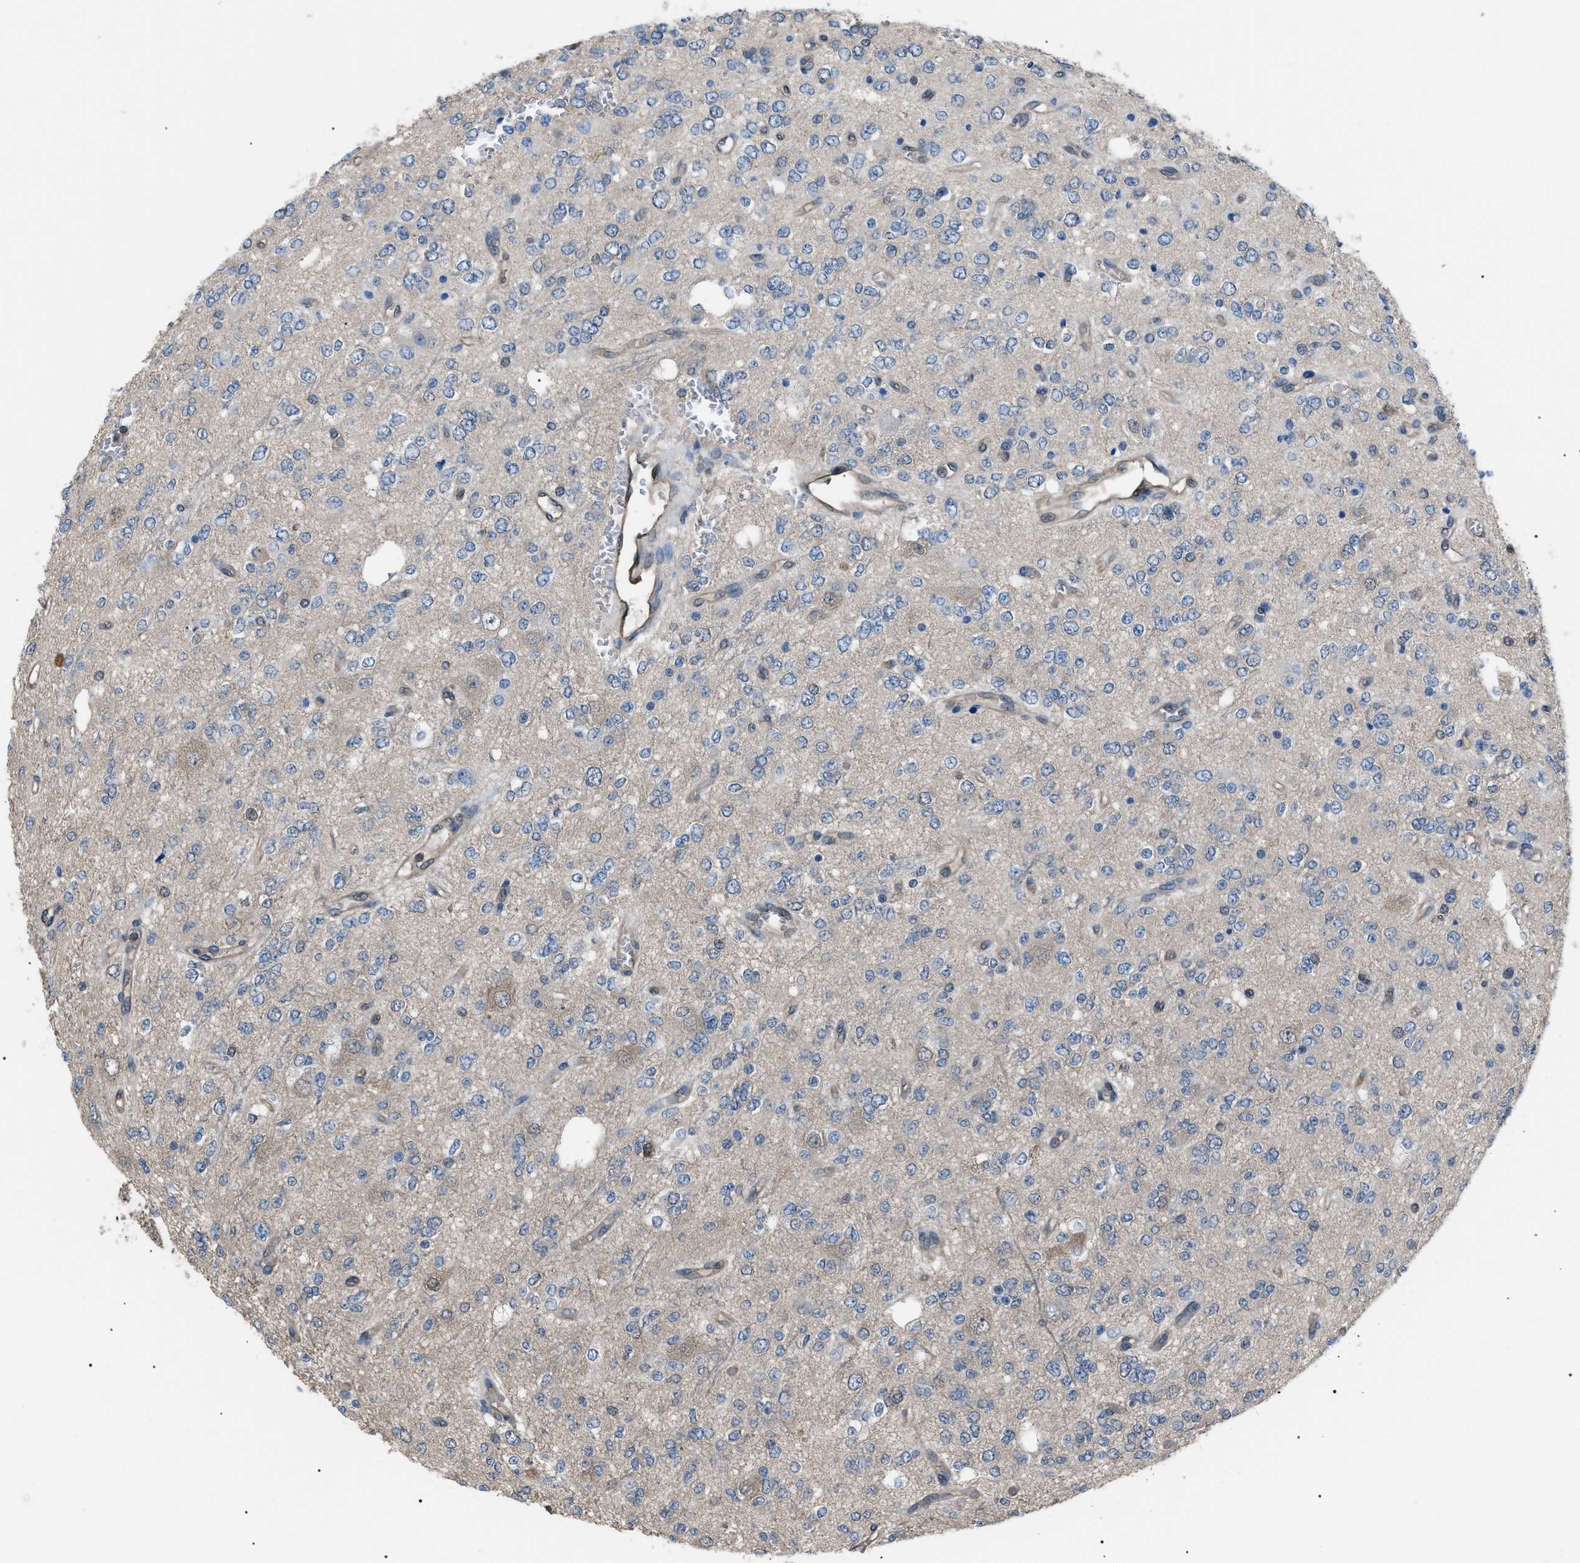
{"staining": {"intensity": "weak", "quantity": "25%-75%", "location": "cytoplasmic/membranous"}, "tissue": "glioma", "cell_type": "Tumor cells", "image_type": "cancer", "snomed": [{"axis": "morphology", "description": "Glioma, malignant, Low grade"}, {"axis": "topography", "description": "Brain"}], "caption": "Immunohistochemistry (IHC) staining of malignant low-grade glioma, which demonstrates low levels of weak cytoplasmic/membranous staining in approximately 25%-75% of tumor cells indicating weak cytoplasmic/membranous protein staining. The staining was performed using DAB (brown) for protein detection and nuclei were counterstained in hematoxylin (blue).", "gene": "PDCD5", "patient": {"sex": "male", "age": 38}}